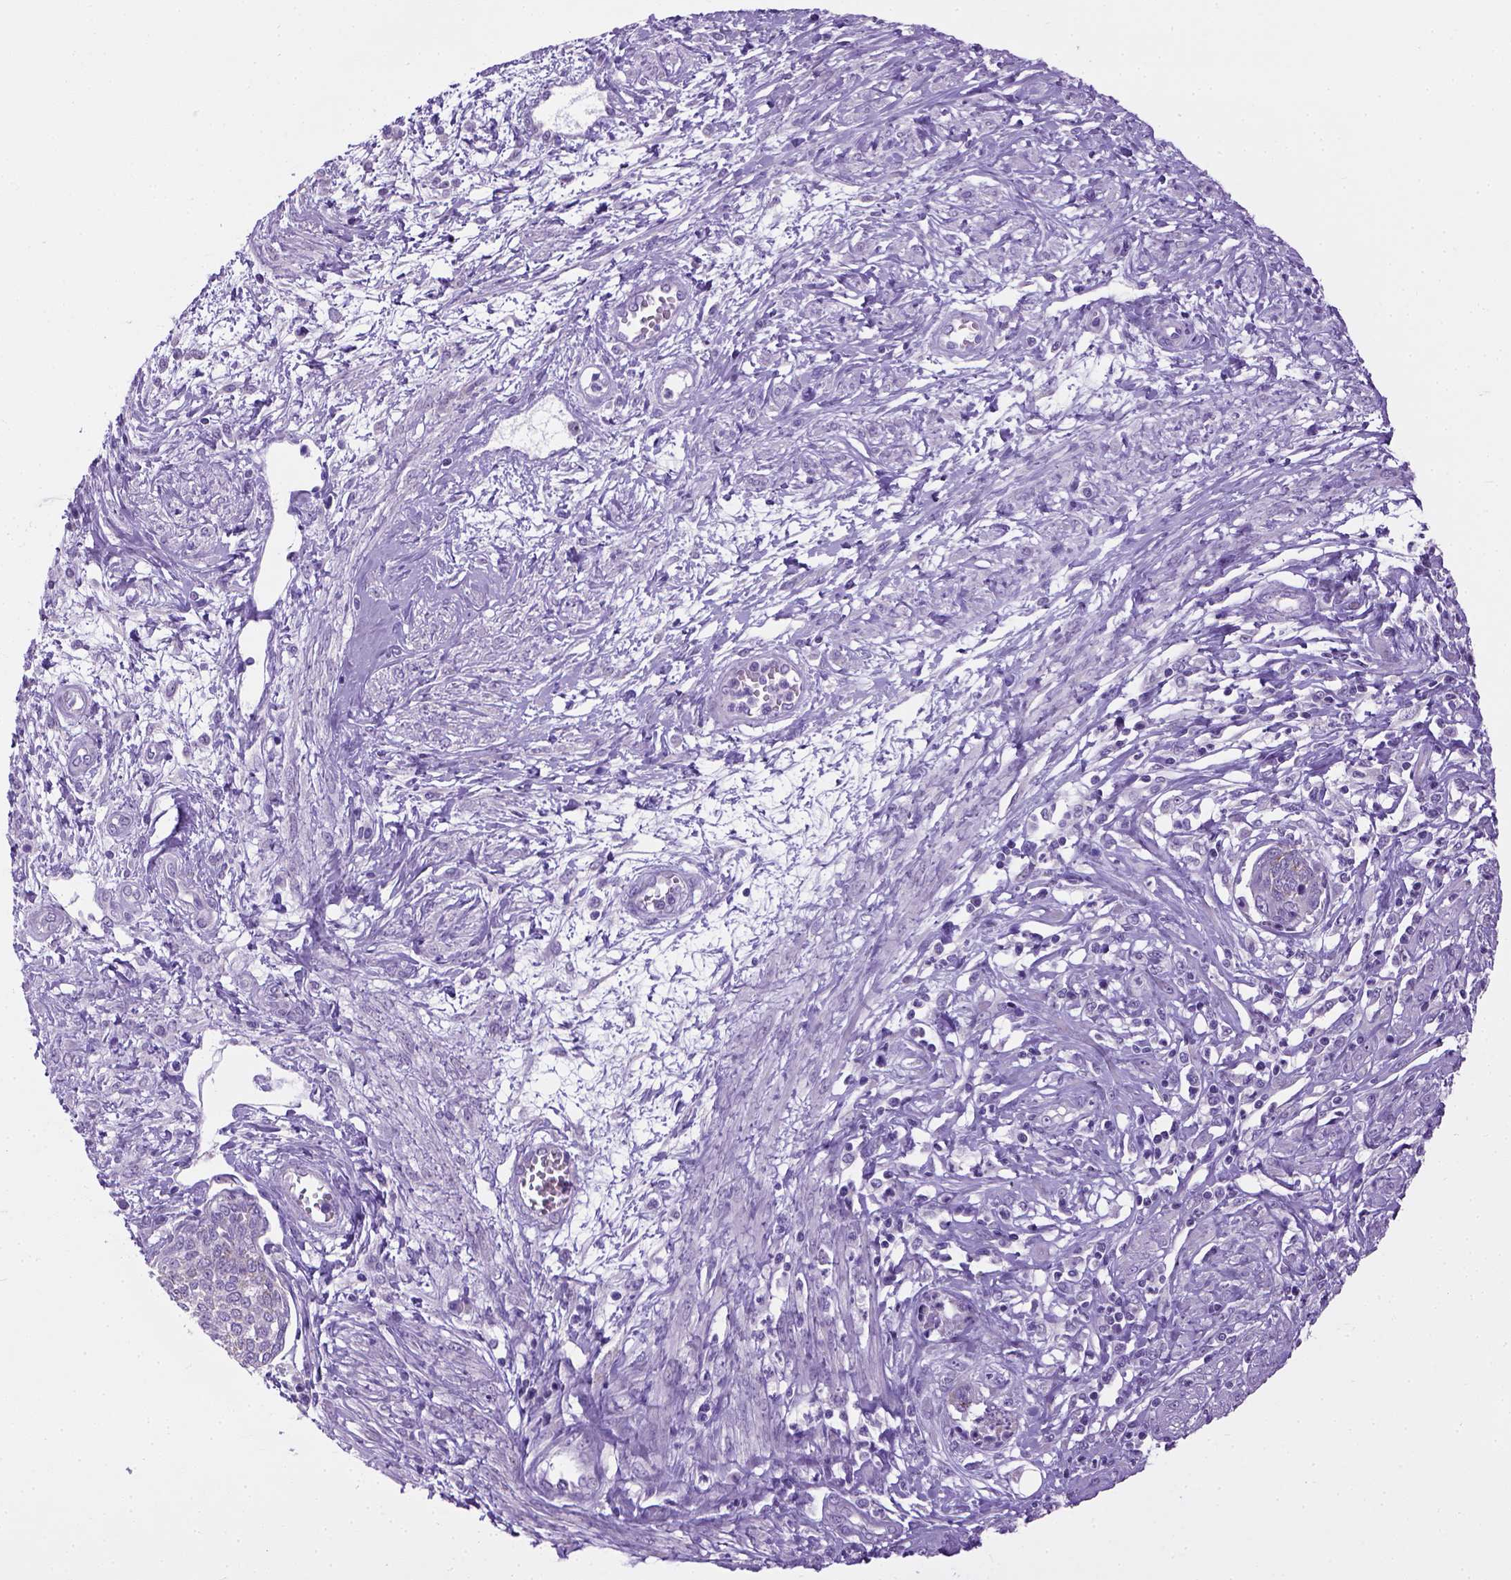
{"staining": {"intensity": "negative", "quantity": "none", "location": "none"}, "tissue": "cervical cancer", "cell_type": "Tumor cells", "image_type": "cancer", "snomed": [{"axis": "morphology", "description": "Squamous cell carcinoma, NOS"}, {"axis": "topography", "description": "Cervix"}], "caption": "DAB (3,3'-diaminobenzidine) immunohistochemical staining of human squamous cell carcinoma (cervical) reveals no significant positivity in tumor cells.", "gene": "CYP24A1", "patient": {"sex": "female", "age": 34}}